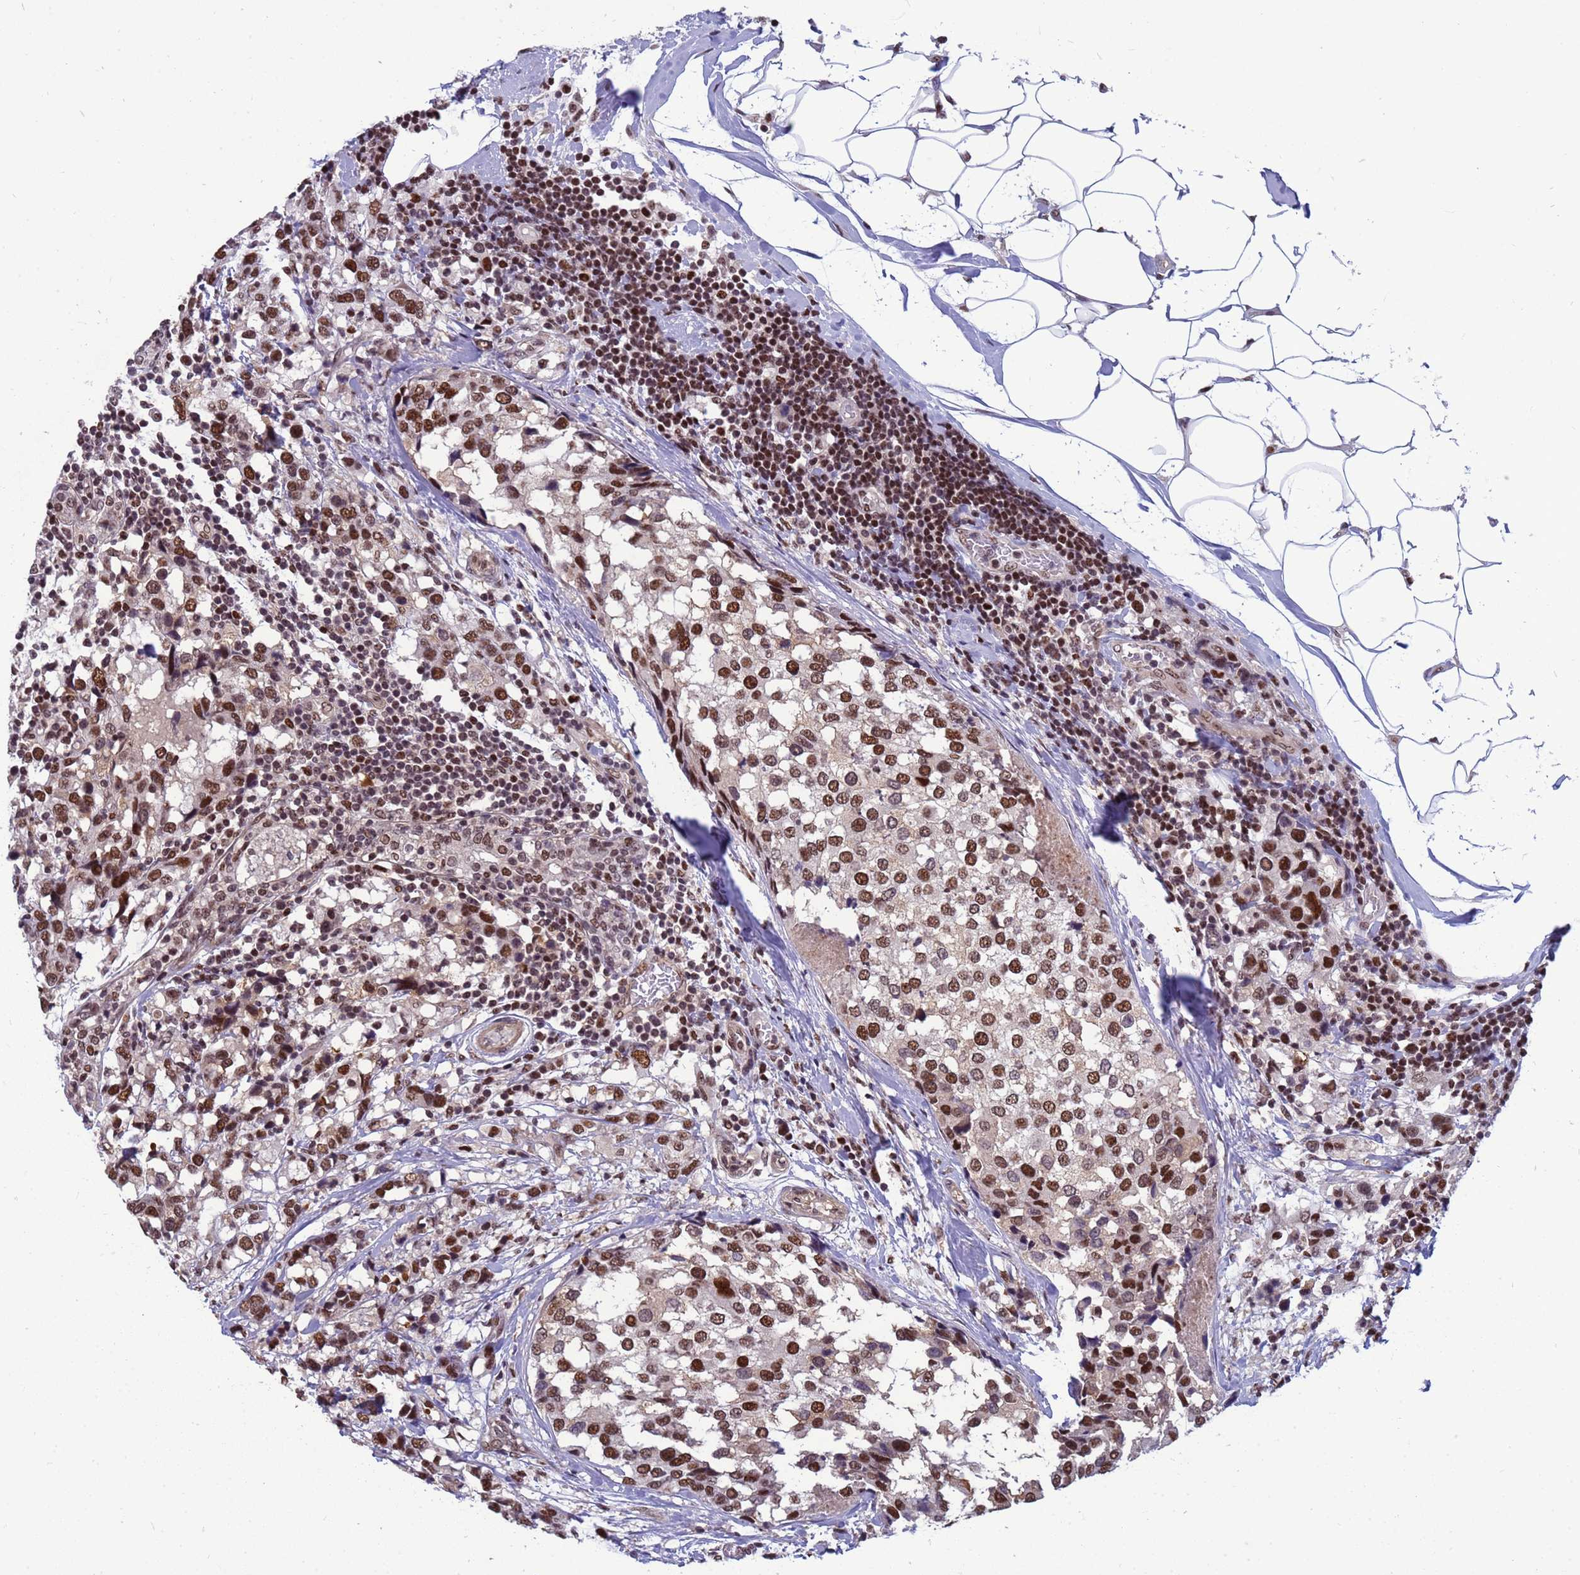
{"staining": {"intensity": "strong", "quantity": ">75%", "location": "nuclear"}, "tissue": "breast cancer", "cell_type": "Tumor cells", "image_type": "cancer", "snomed": [{"axis": "morphology", "description": "Lobular carcinoma"}, {"axis": "topography", "description": "Breast"}], "caption": "Immunohistochemistry (IHC) histopathology image of neoplastic tissue: human breast cancer (lobular carcinoma) stained using immunohistochemistry (IHC) demonstrates high levels of strong protein expression localized specifically in the nuclear of tumor cells, appearing as a nuclear brown color.", "gene": "NSL1", "patient": {"sex": "female", "age": 59}}